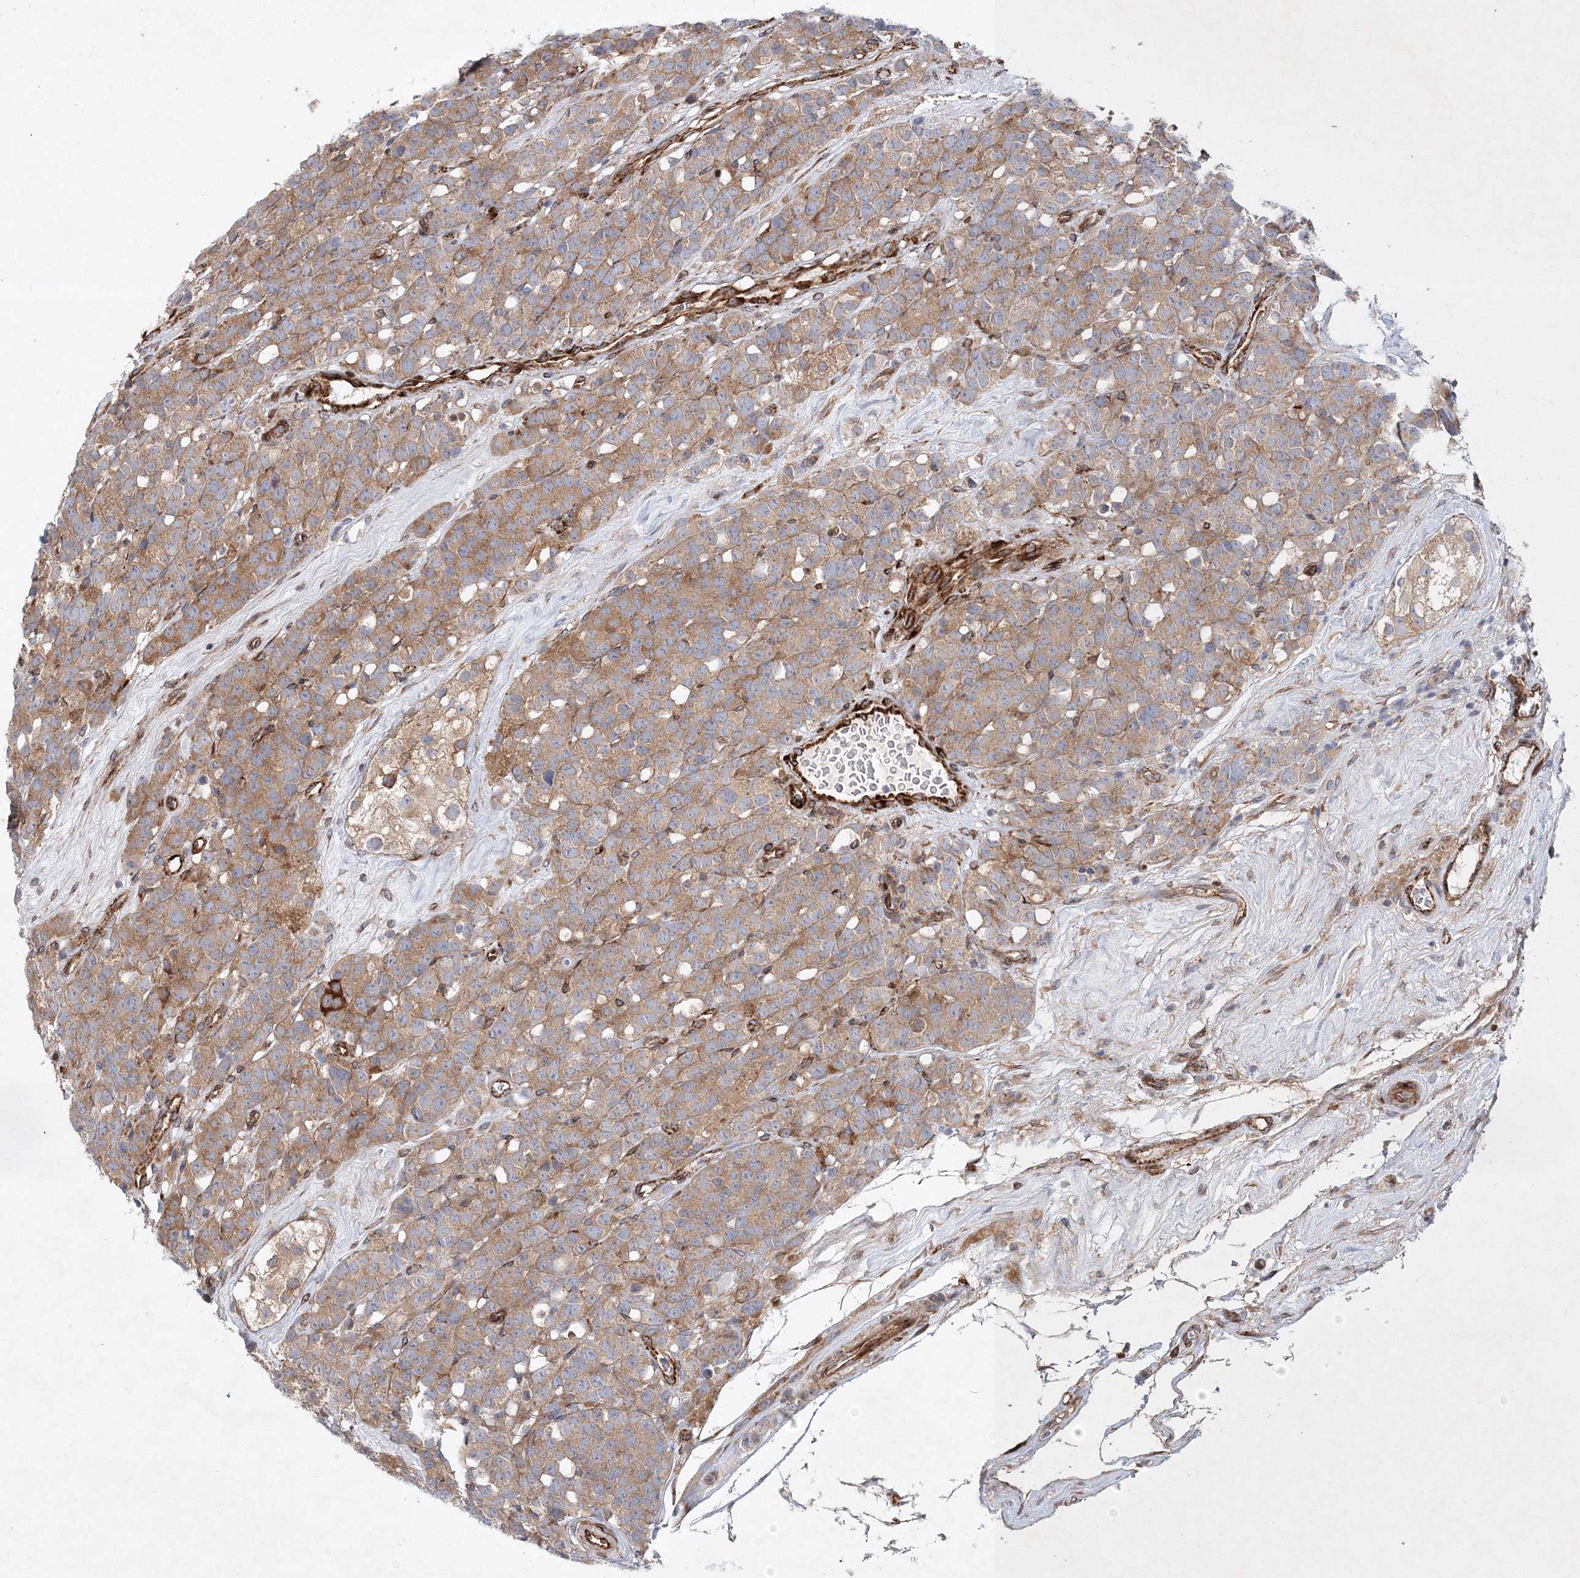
{"staining": {"intensity": "moderate", "quantity": ">75%", "location": "cytoplasmic/membranous"}, "tissue": "testis cancer", "cell_type": "Tumor cells", "image_type": "cancer", "snomed": [{"axis": "morphology", "description": "Seminoma, NOS"}, {"axis": "topography", "description": "Testis"}], "caption": "Testis cancer stained for a protein (brown) shows moderate cytoplasmic/membranous positive expression in approximately >75% of tumor cells.", "gene": "ZFYVE16", "patient": {"sex": "male", "age": 71}}